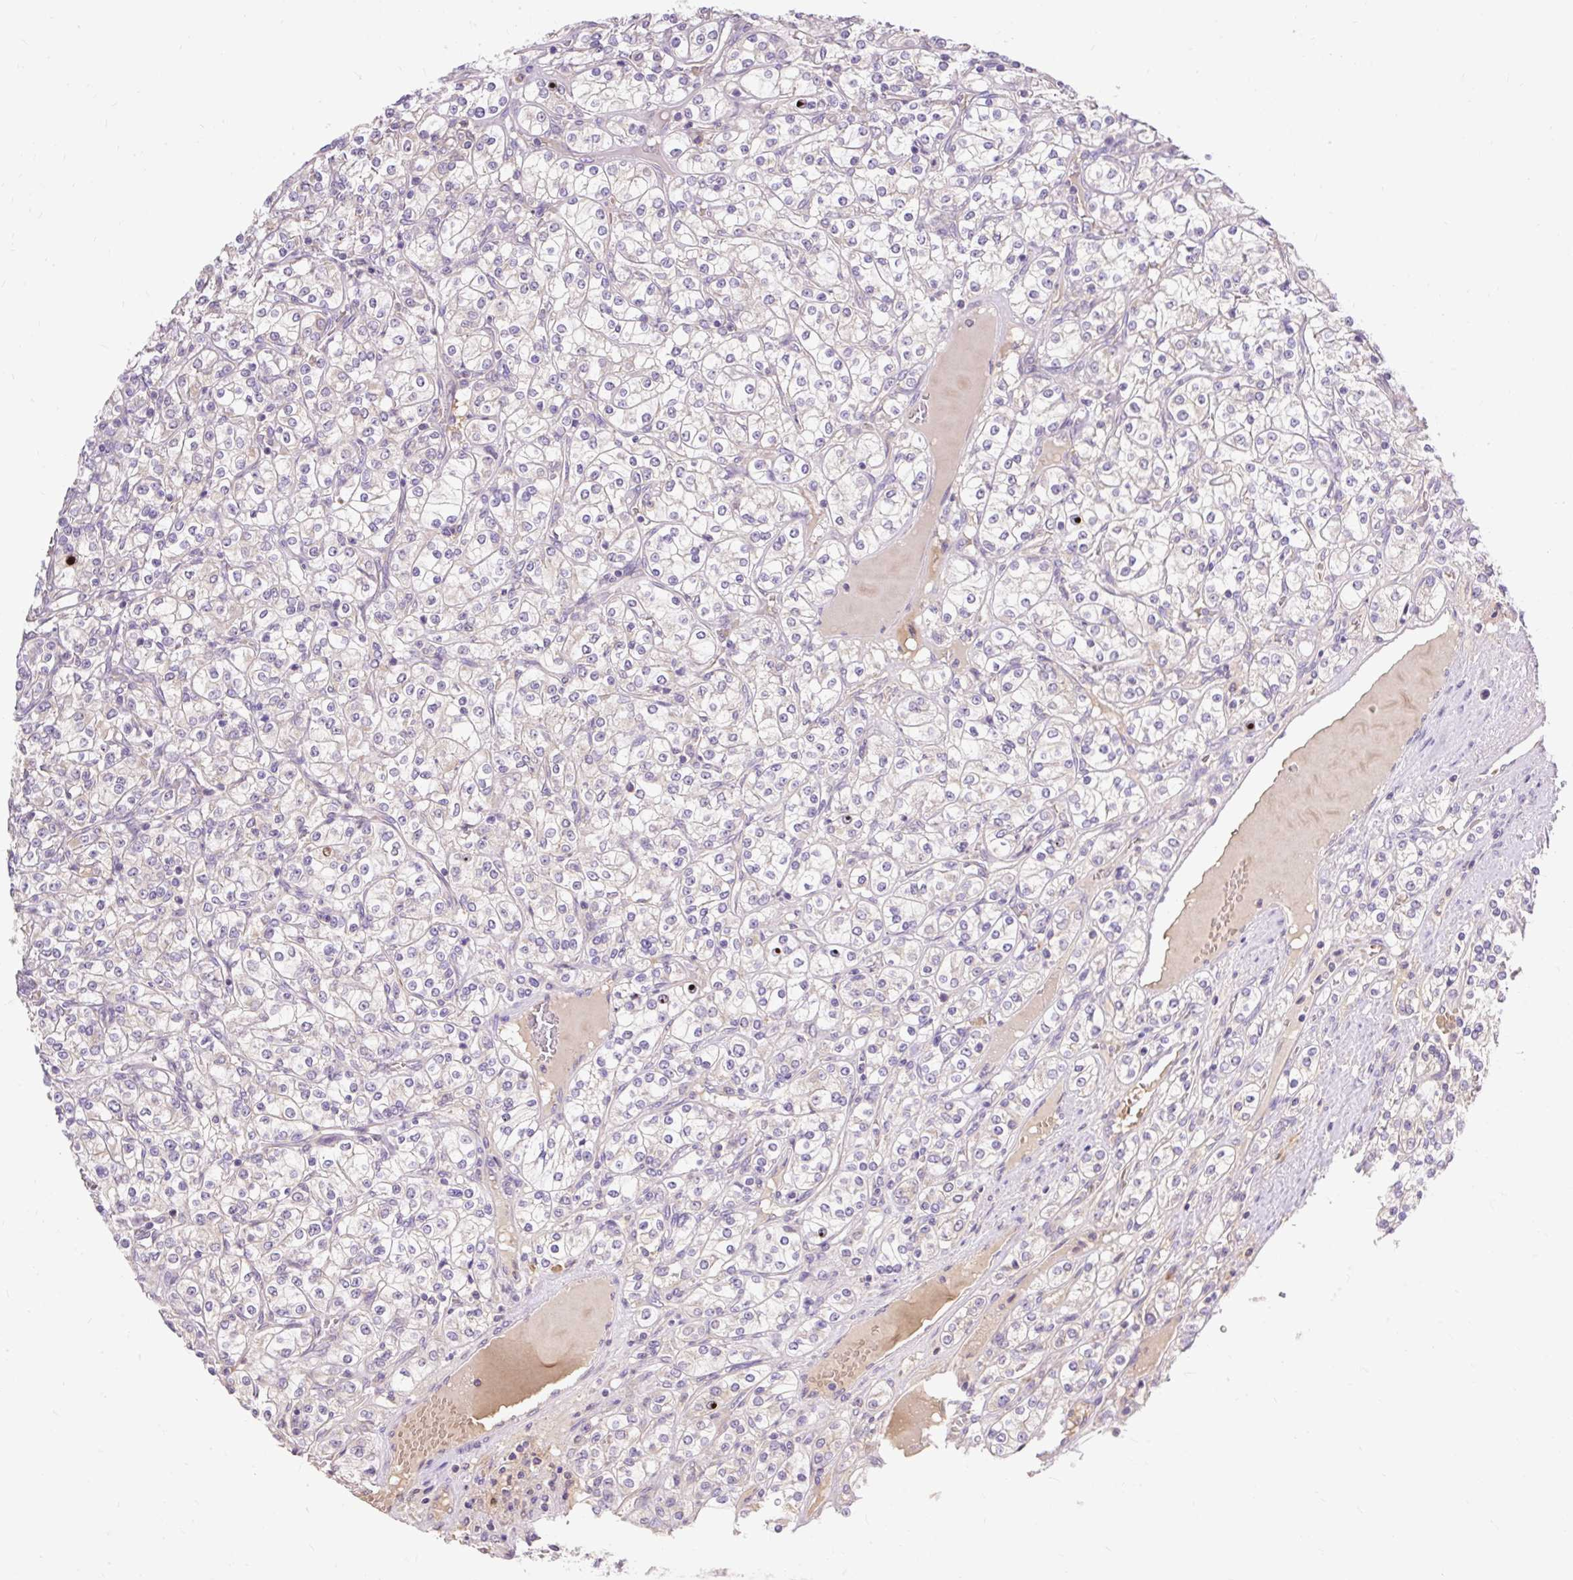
{"staining": {"intensity": "negative", "quantity": "none", "location": "none"}, "tissue": "renal cancer", "cell_type": "Tumor cells", "image_type": "cancer", "snomed": [{"axis": "morphology", "description": "Adenocarcinoma, NOS"}, {"axis": "topography", "description": "Kidney"}], "caption": "The IHC histopathology image has no significant staining in tumor cells of renal cancer tissue.", "gene": "SEC63", "patient": {"sex": "male", "age": 77}}